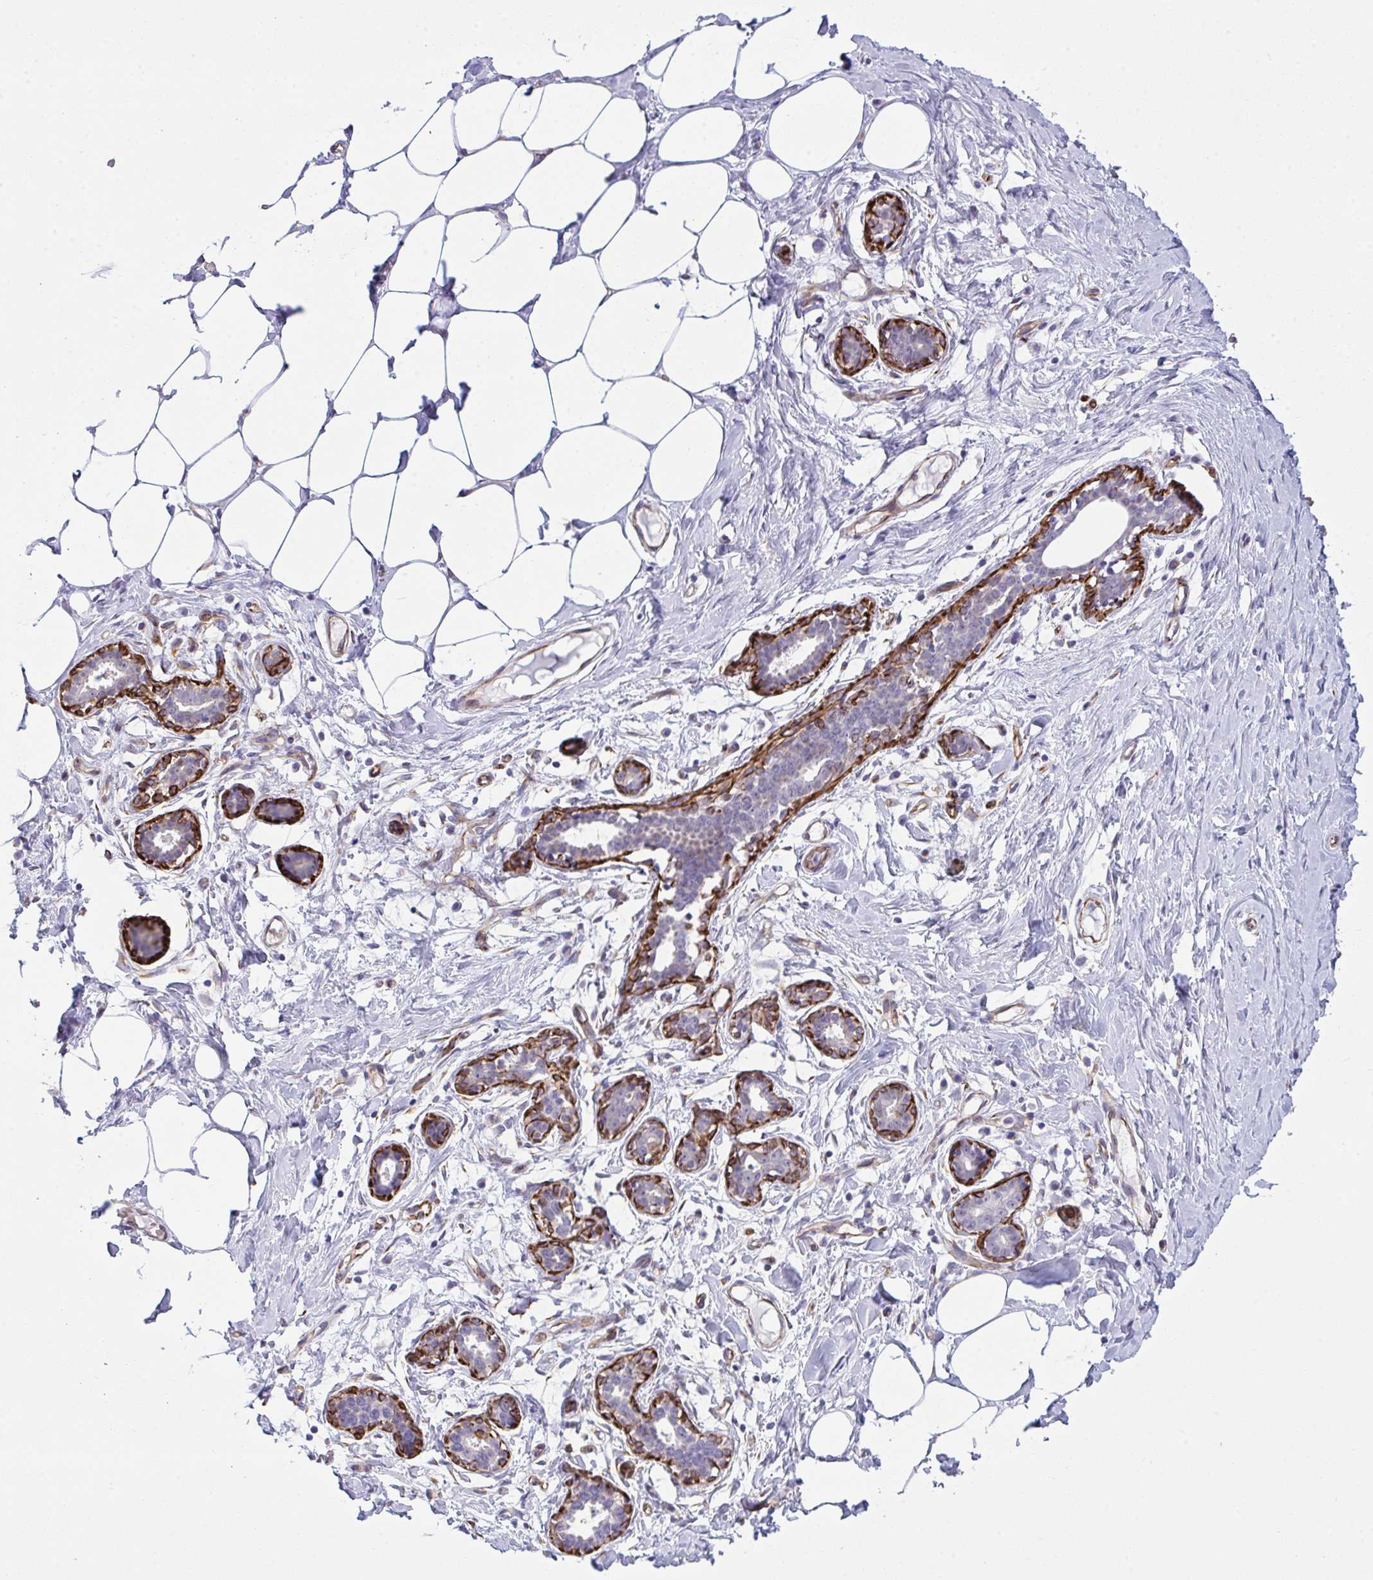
{"staining": {"intensity": "negative", "quantity": "none", "location": "none"}, "tissue": "breast", "cell_type": "Adipocytes", "image_type": "normal", "snomed": [{"axis": "morphology", "description": "Normal tissue, NOS"}, {"axis": "topography", "description": "Breast"}], "caption": "Immunohistochemistry (IHC) of benign human breast exhibits no positivity in adipocytes.", "gene": "SLC35B1", "patient": {"sex": "female", "age": 27}}